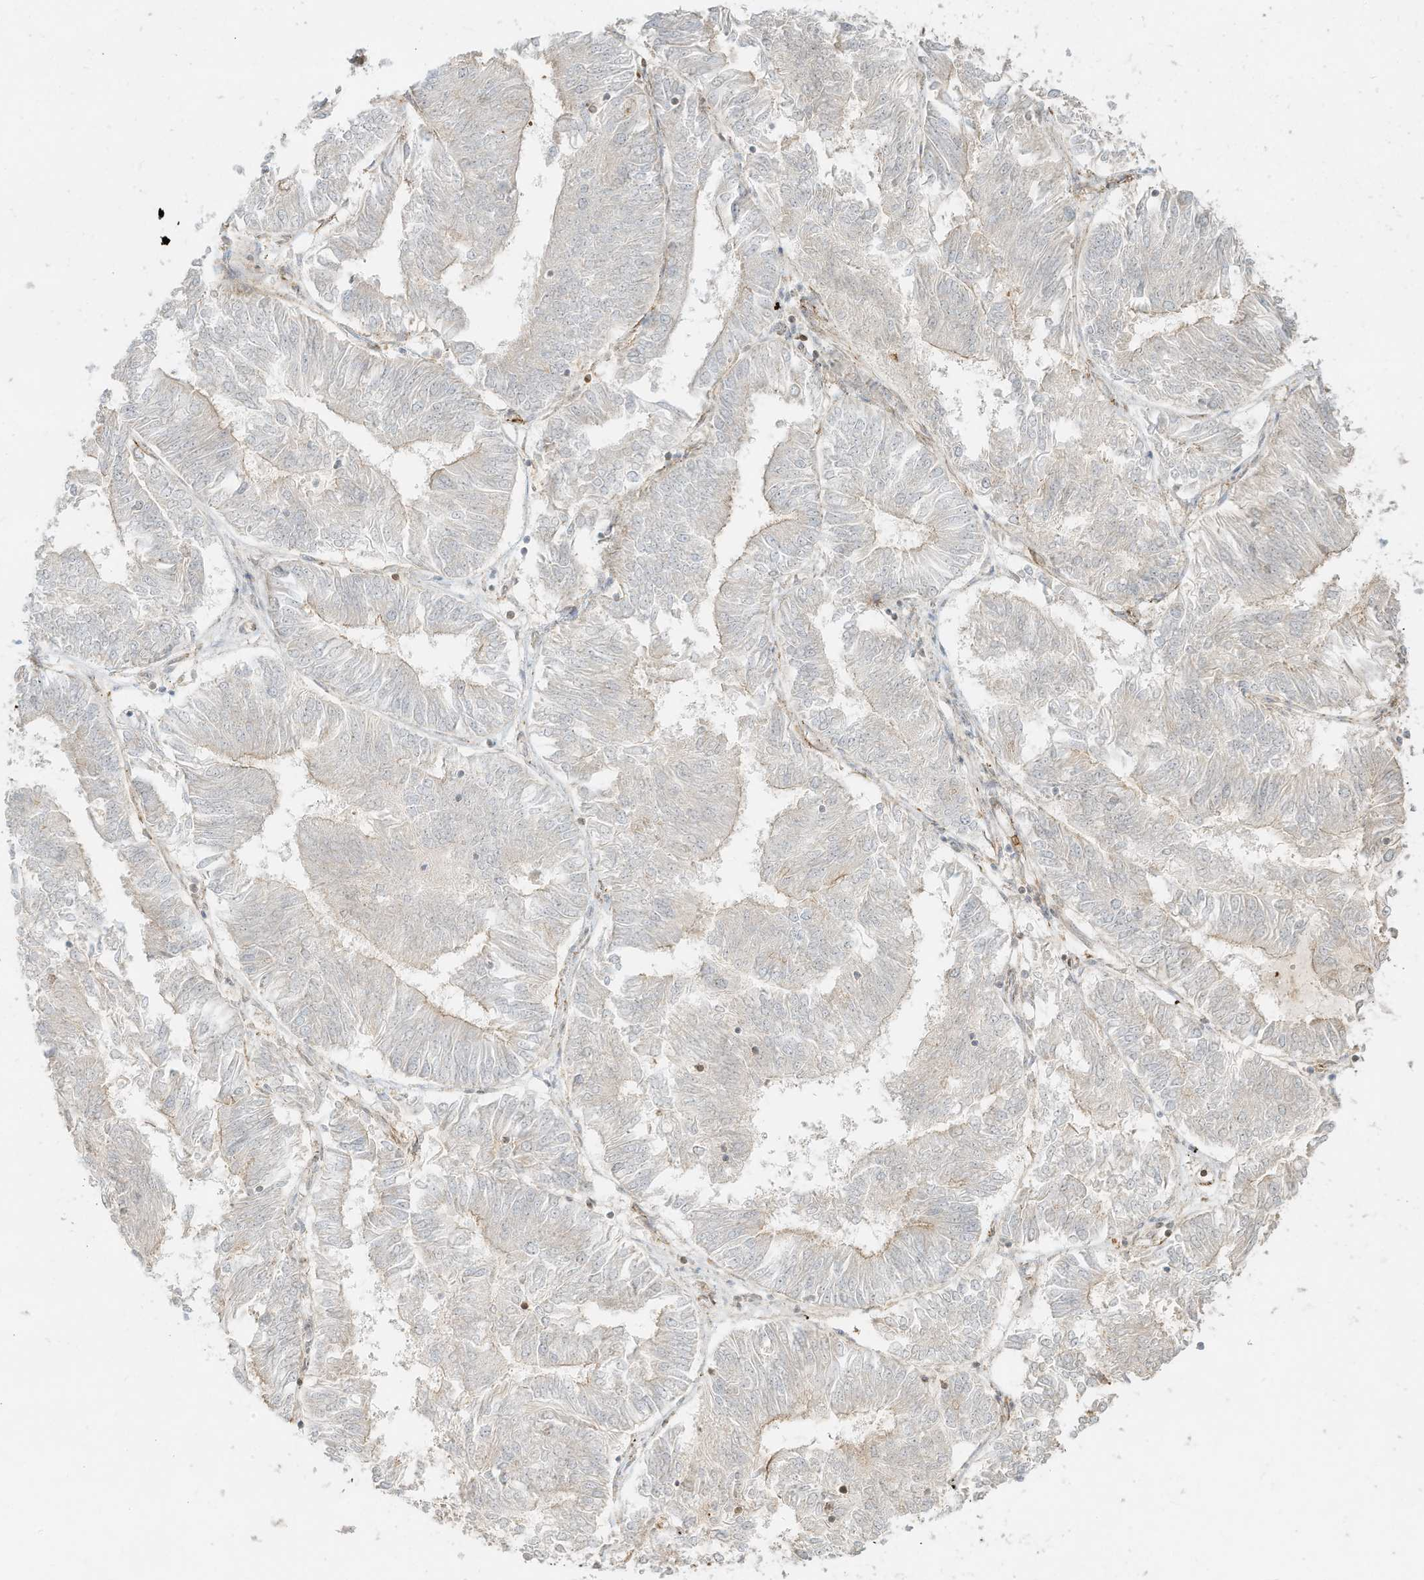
{"staining": {"intensity": "negative", "quantity": "none", "location": "none"}, "tissue": "endometrial cancer", "cell_type": "Tumor cells", "image_type": "cancer", "snomed": [{"axis": "morphology", "description": "Adenocarcinoma, NOS"}, {"axis": "topography", "description": "Endometrium"}], "caption": "Immunohistochemistry image of endometrial adenocarcinoma stained for a protein (brown), which exhibits no expression in tumor cells.", "gene": "OFD1", "patient": {"sex": "female", "age": 58}}